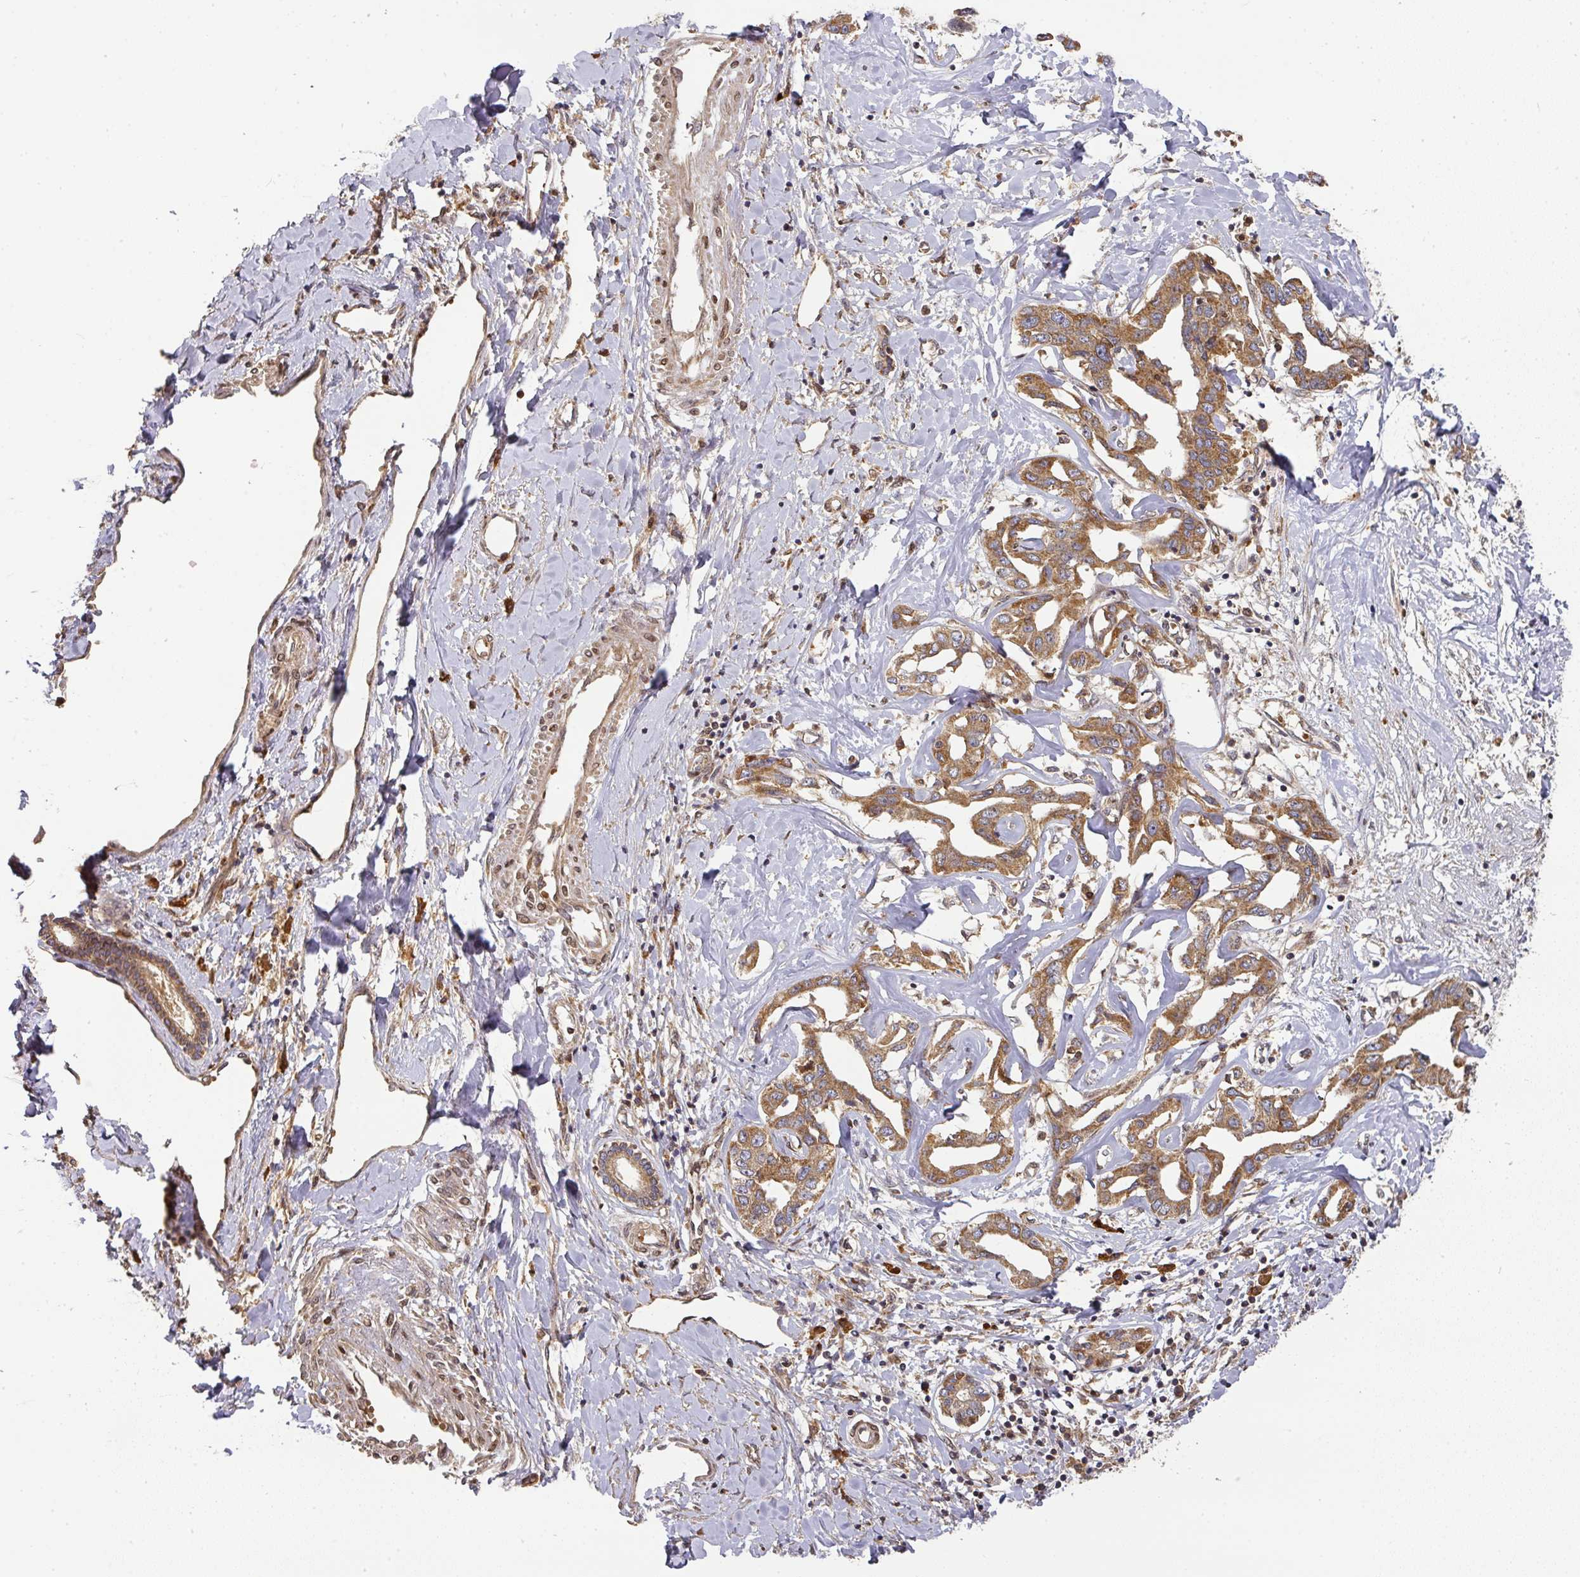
{"staining": {"intensity": "moderate", "quantity": ">75%", "location": "cytoplasmic/membranous"}, "tissue": "liver cancer", "cell_type": "Tumor cells", "image_type": "cancer", "snomed": [{"axis": "morphology", "description": "Cholangiocarcinoma"}, {"axis": "topography", "description": "Liver"}], "caption": "Cholangiocarcinoma (liver) tissue displays moderate cytoplasmic/membranous positivity in about >75% of tumor cells", "gene": "MALSU1", "patient": {"sex": "male", "age": 59}}